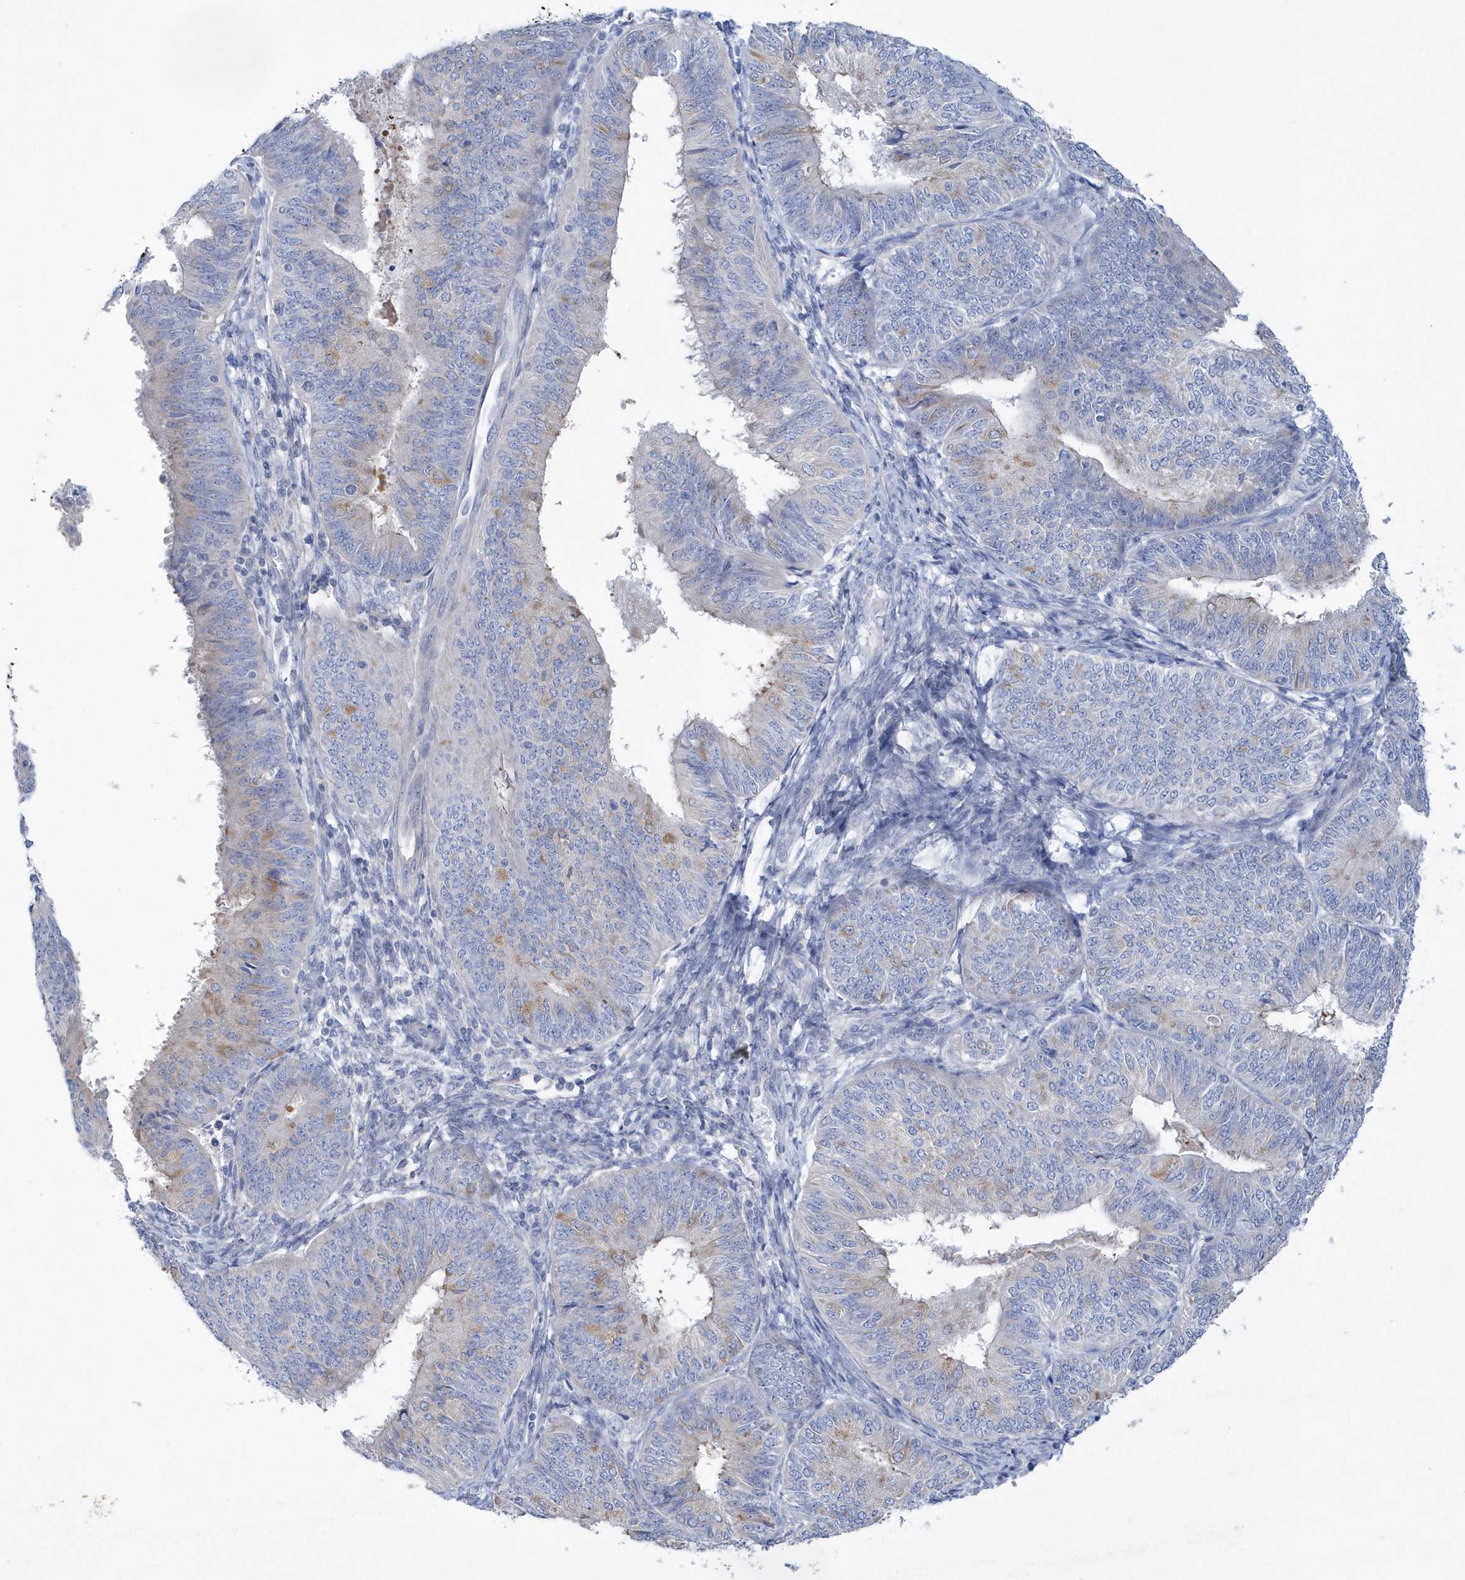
{"staining": {"intensity": "moderate", "quantity": "<25%", "location": "cytoplasmic/membranous"}, "tissue": "endometrial cancer", "cell_type": "Tumor cells", "image_type": "cancer", "snomed": [{"axis": "morphology", "description": "Adenocarcinoma, NOS"}, {"axis": "topography", "description": "Endometrium"}], "caption": "IHC (DAB (3,3'-diaminobenzidine)) staining of human endometrial cancer exhibits moderate cytoplasmic/membranous protein positivity in about <25% of tumor cells.", "gene": "SPATA18", "patient": {"sex": "female", "age": 58}}